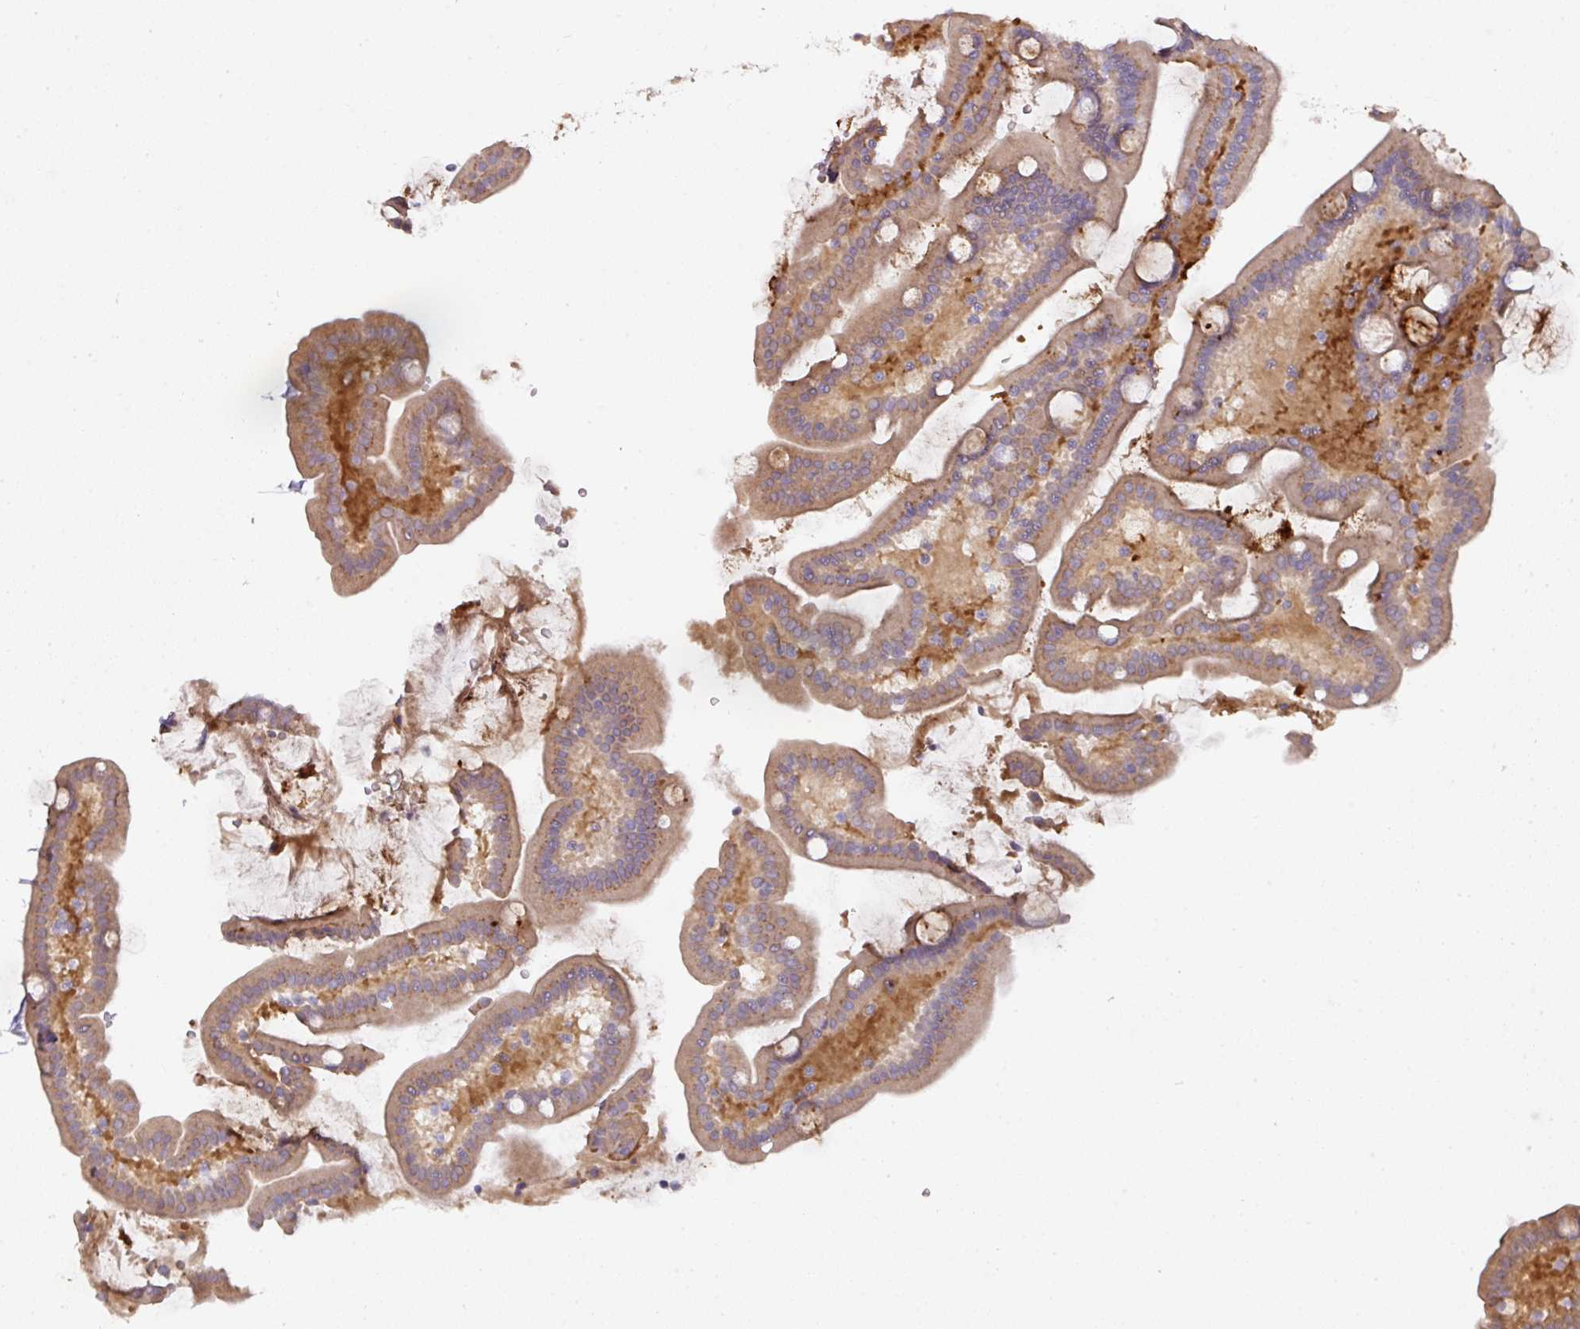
{"staining": {"intensity": "strong", "quantity": "<25%", "location": "cytoplasmic/membranous"}, "tissue": "duodenum", "cell_type": "Glandular cells", "image_type": "normal", "snomed": [{"axis": "morphology", "description": "Normal tissue, NOS"}, {"axis": "topography", "description": "Duodenum"}], "caption": "The histopathology image shows immunohistochemical staining of unremarkable duodenum. There is strong cytoplasmic/membranous expression is present in about <25% of glandular cells. (DAB (3,3'-diaminobenzidine) = brown stain, brightfield microscopy at high magnification).", "gene": "CTDSP2", "patient": {"sex": "male", "age": 55}}